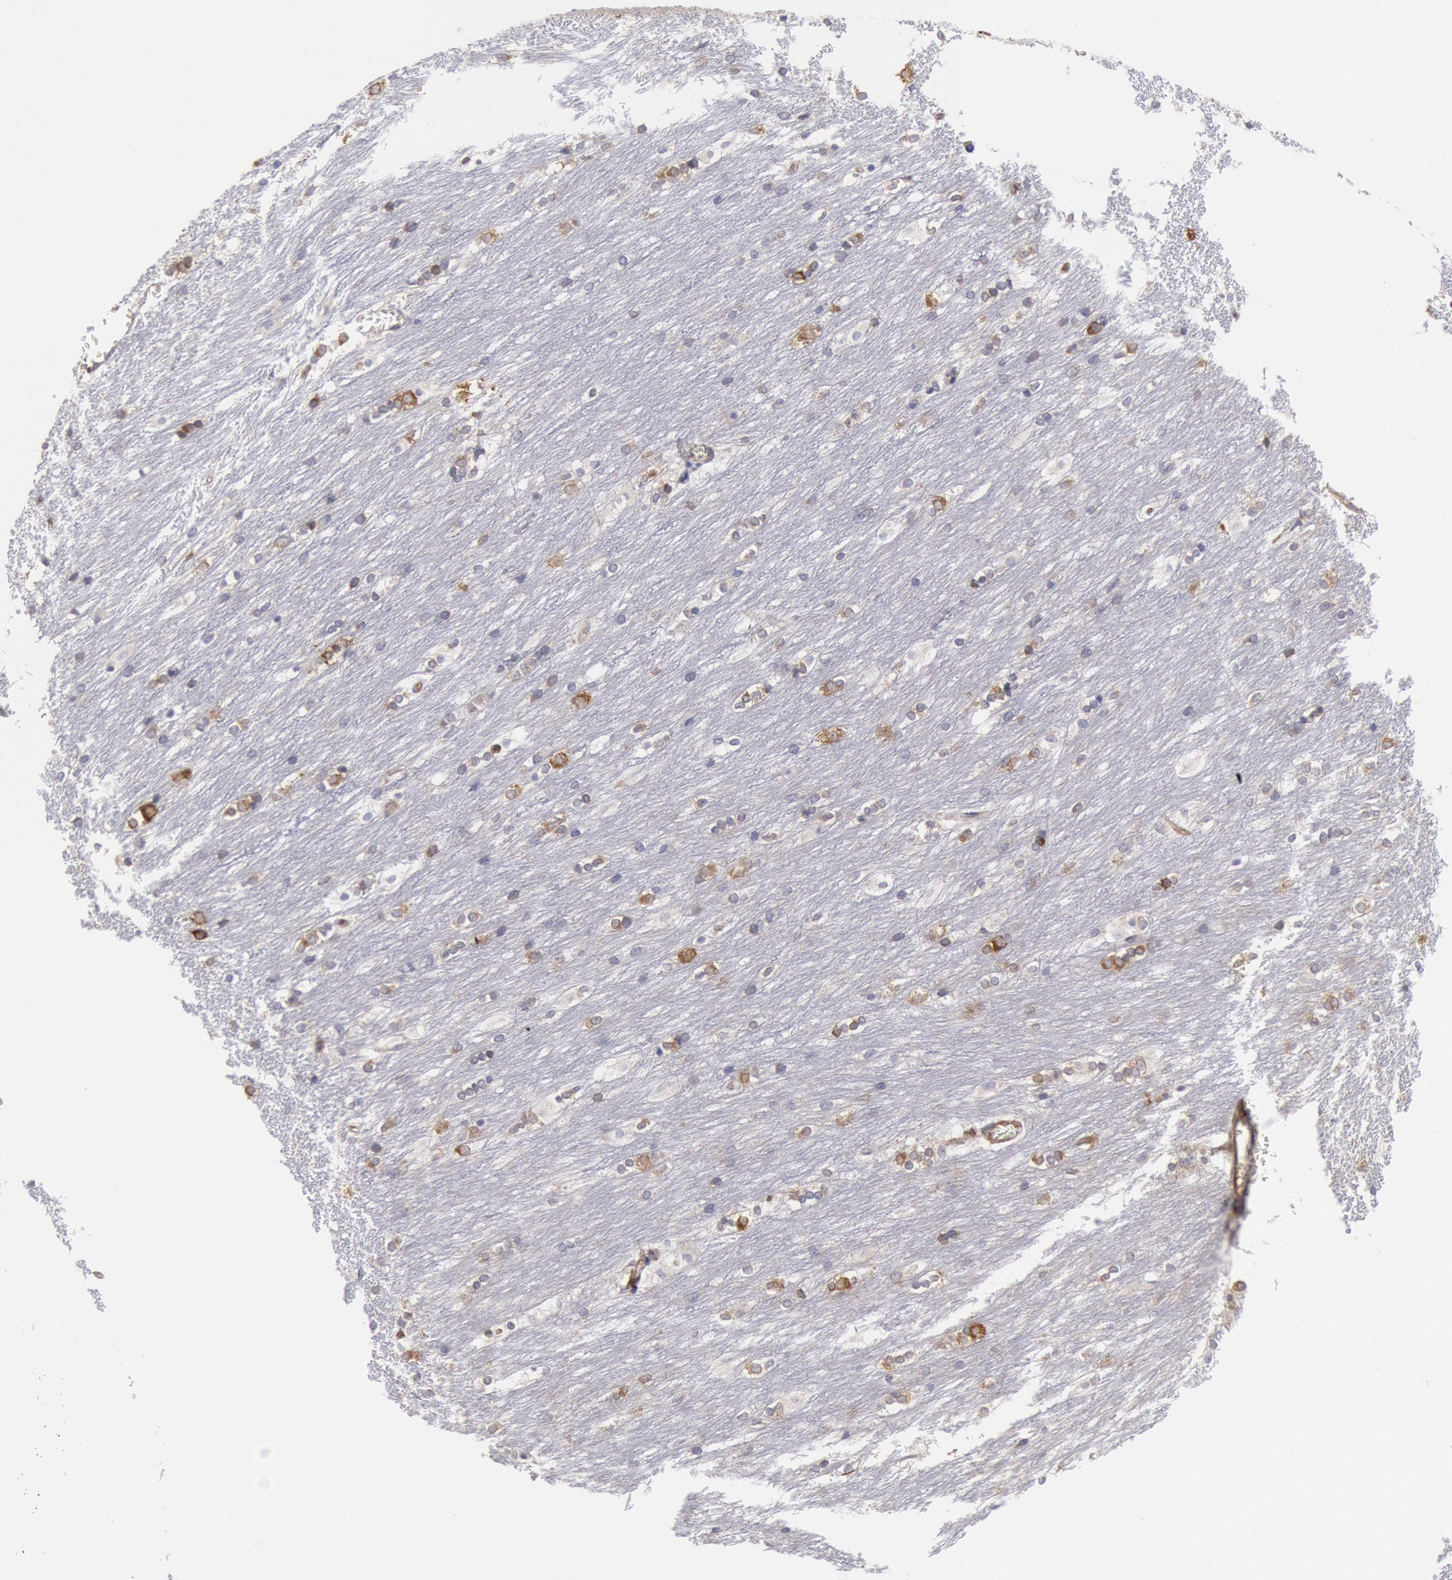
{"staining": {"intensity": "weak", "quantity": "<25%", "location": "cytoplasmic/membranous"}, "tissue": "caudate", "cell_type": "Glial cells", "image_type": "normal", "snomed": [{"axis": "morphology", "description": "Normal tissue, NOS"}, {"axis": "topography", "description": "Lateral ventricle wall"}], "caption": "Glial cells are negative for protein expression in unremarkable human caudate.", "gene": "RNF139", "patient": {"sex": "female", "age": 19}}